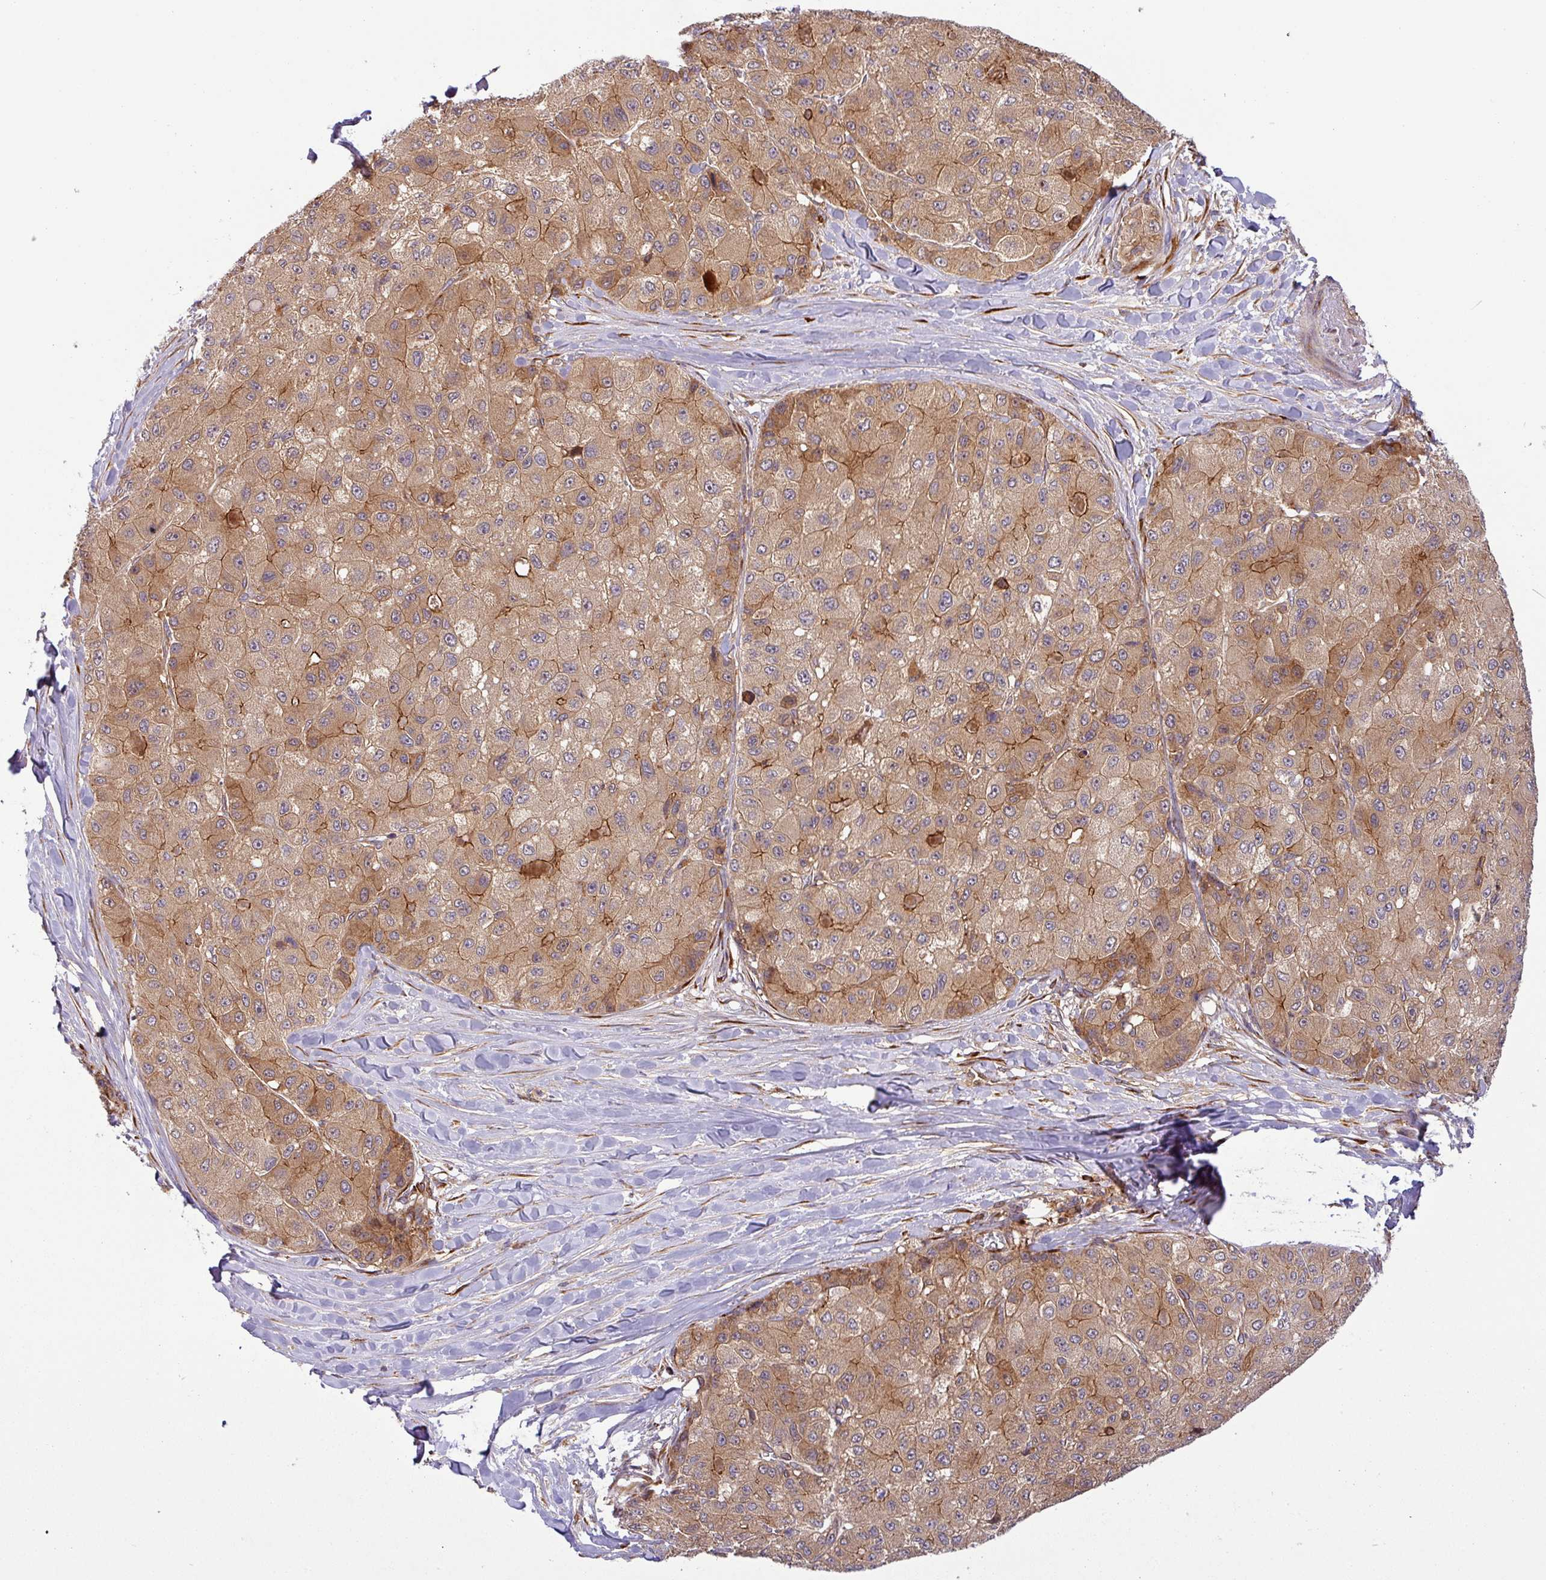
{"staining": {"intensity": "moderate", "quantity": ">75%", "location": "cytoplasmic/membranous"}, "tissue": "liver cancer", "cell_type": "Tumor cells", "image_type": "cancer", "snomed": [{"axis": "morphology", "description": "Carcinoma, Hepatocellular, NOS"}, {"axis": "topography", "description": "Liver"}], "caption": "Hepatocellular carcinoma (liver) was stained to show a protein in brown. There is medium levels of moderate cytoplasmic/membranous positivity in approximately >75% of tumor cells.", "gene": "ART1", "patient": {"sex": "male", "age": 80}}